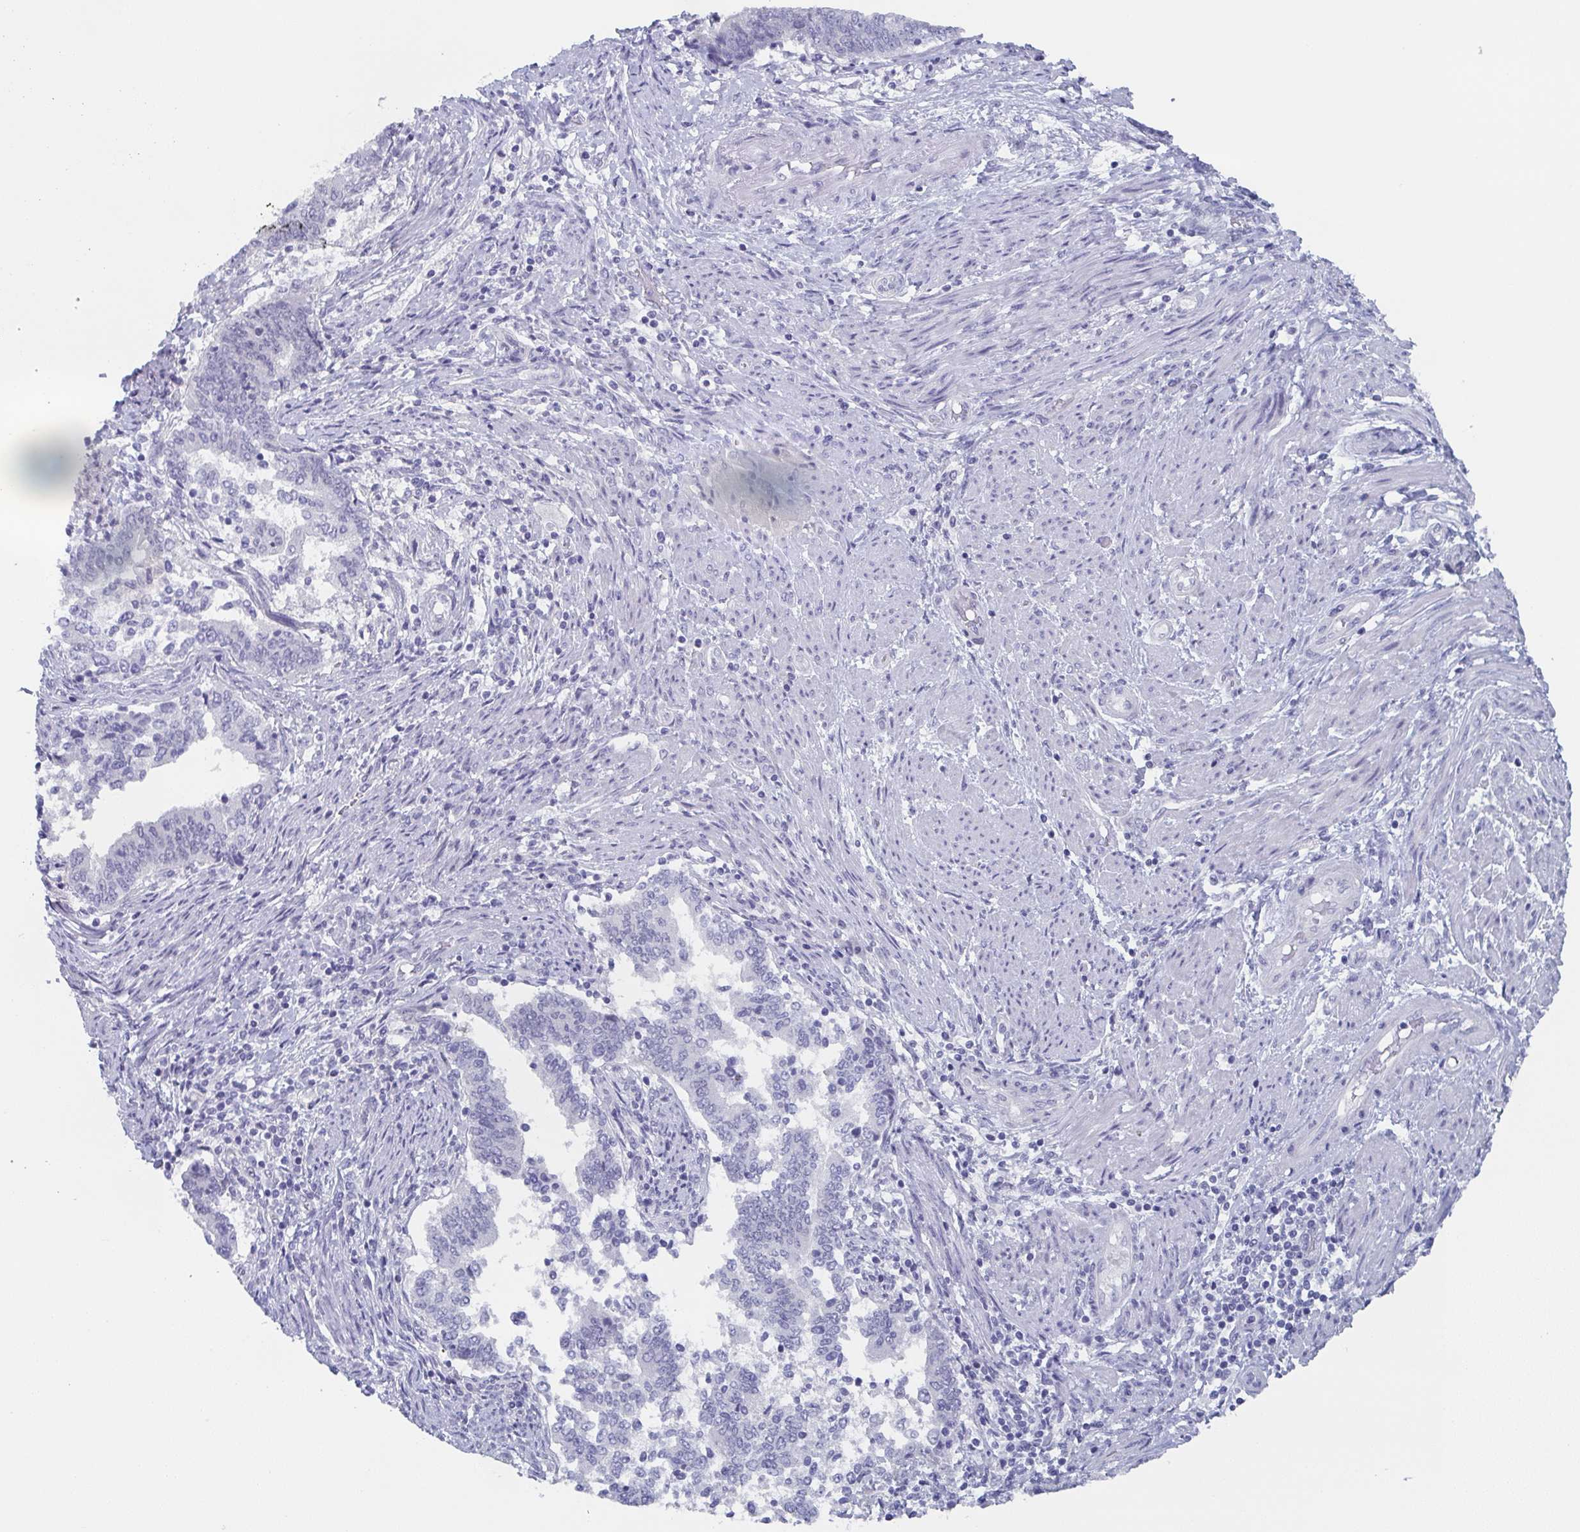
{"staining": {"intensity": "negative", "quantity": "none", "location": "none"}, "tissue": "endometrial cancer", "cell_type": "Tumor cells", "image_type": "cancer", "snomed": [{"axis": "morphology", "description": "Adenocarcinoma, NOS"}, {"axis": "topography", "description": "Endometrium"}], "caption": "High power microscopy image of an immunohistochemistry (IHC) histopathology image of endometrial cancer (adenocarcinoma), revealing no significant positivity in tumor cells.", "gene": "DYDC2", "patient": {"sex": "female", "age": 65}}